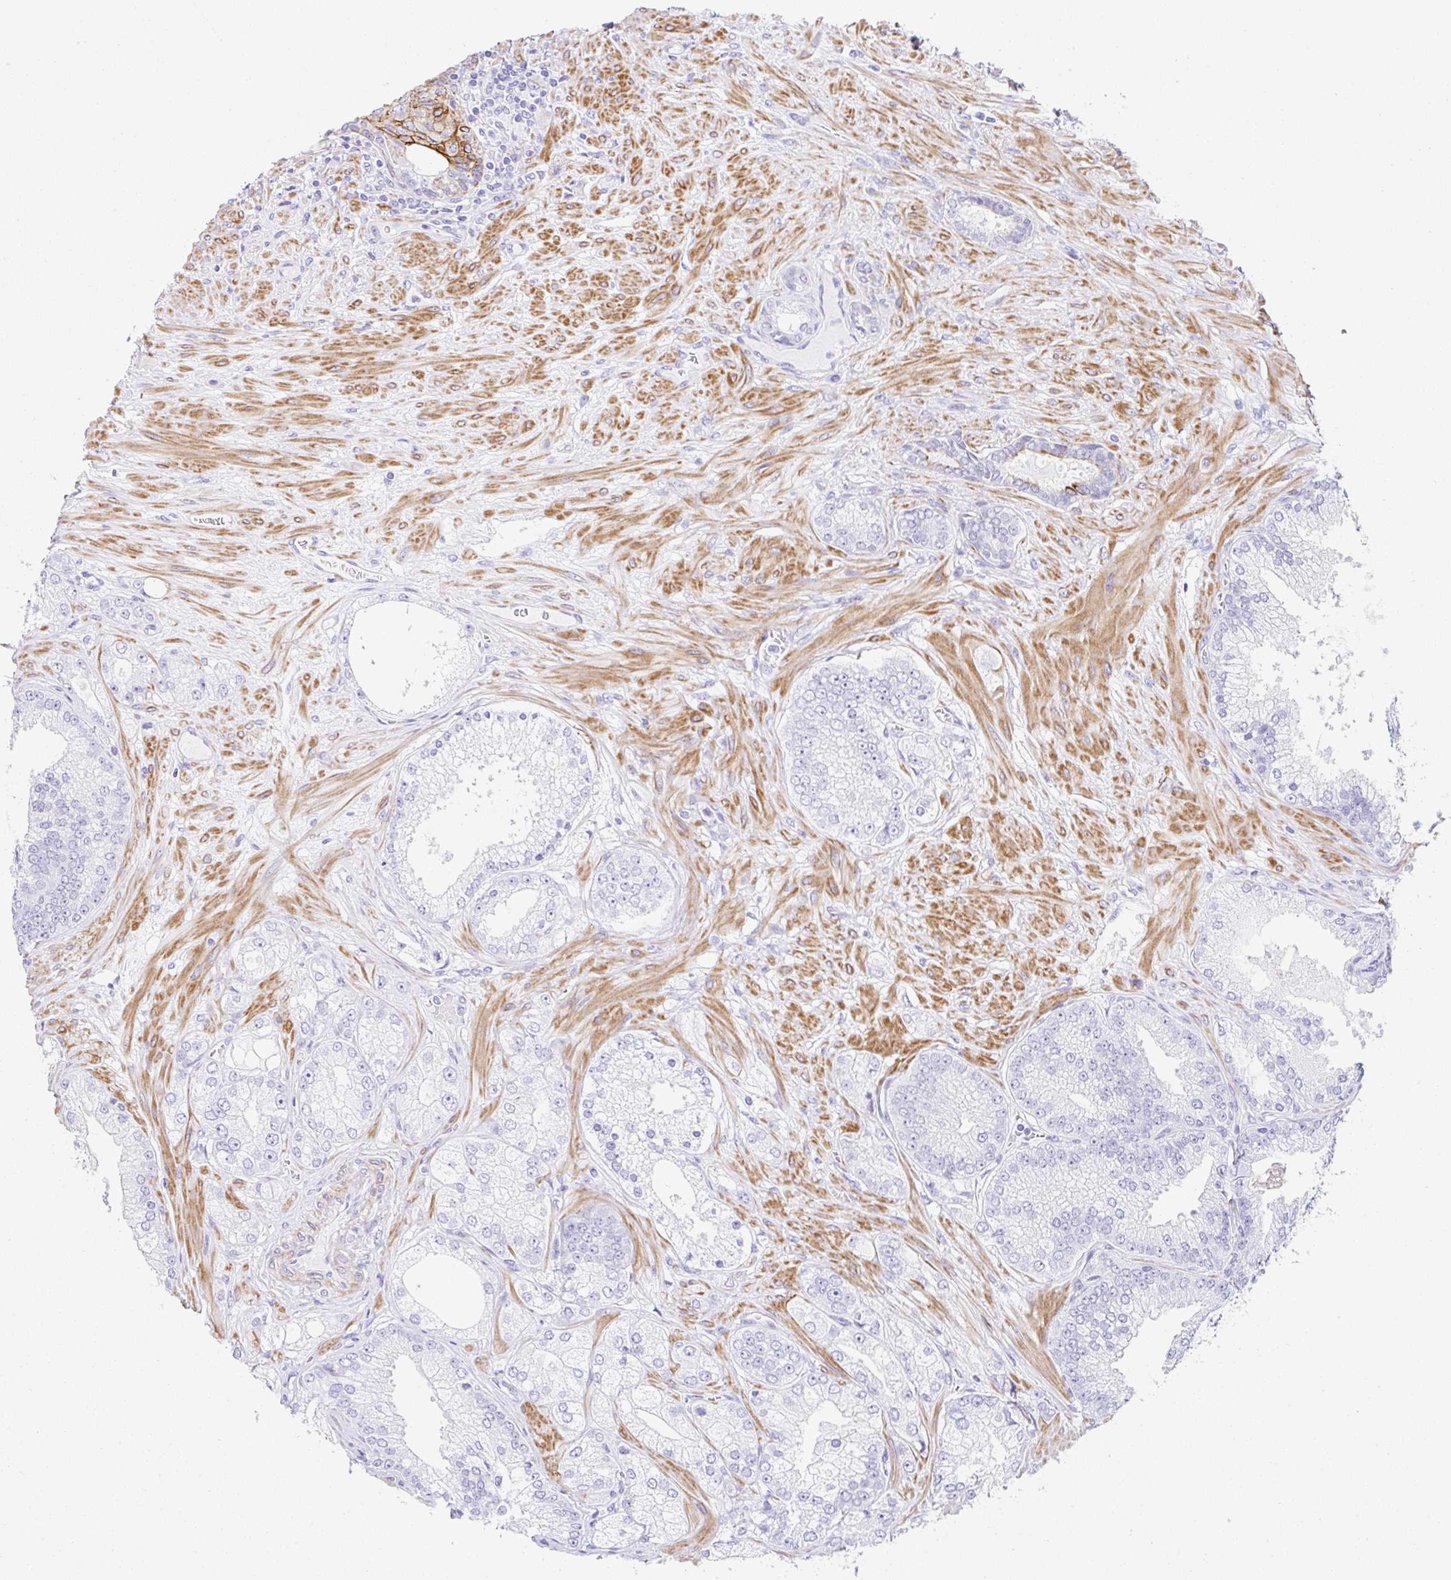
{"staining": {"intensity": "negative", "quantity": "none", "location": "none"}, "tissue": "prostate cancer", "cell_type": "Tumor cells", "image_type": "cancer", "snomed": [{"axis": "morphology", "description": "Normal tissue, NOS"}, {"axis": "morphology", "description": "Adenocarcinoma, High grade"}, {"axis": "topography", "description": "Prostate"}, {"axis": "topography", "description": "Peripheral nerve tissue"}], "caption": "Immunohistochemistry image of neoplastic tissue: high-grade adenocarcinoma (prostate) stained with DAB demonstrates no significant protein positivity in tumor cells. (Brightfield microscopy of DAB immunohistochemistry (IHC) at high magnification).", "gene": "CLDND2", "patient": {"sex": "male", "age": 68}}